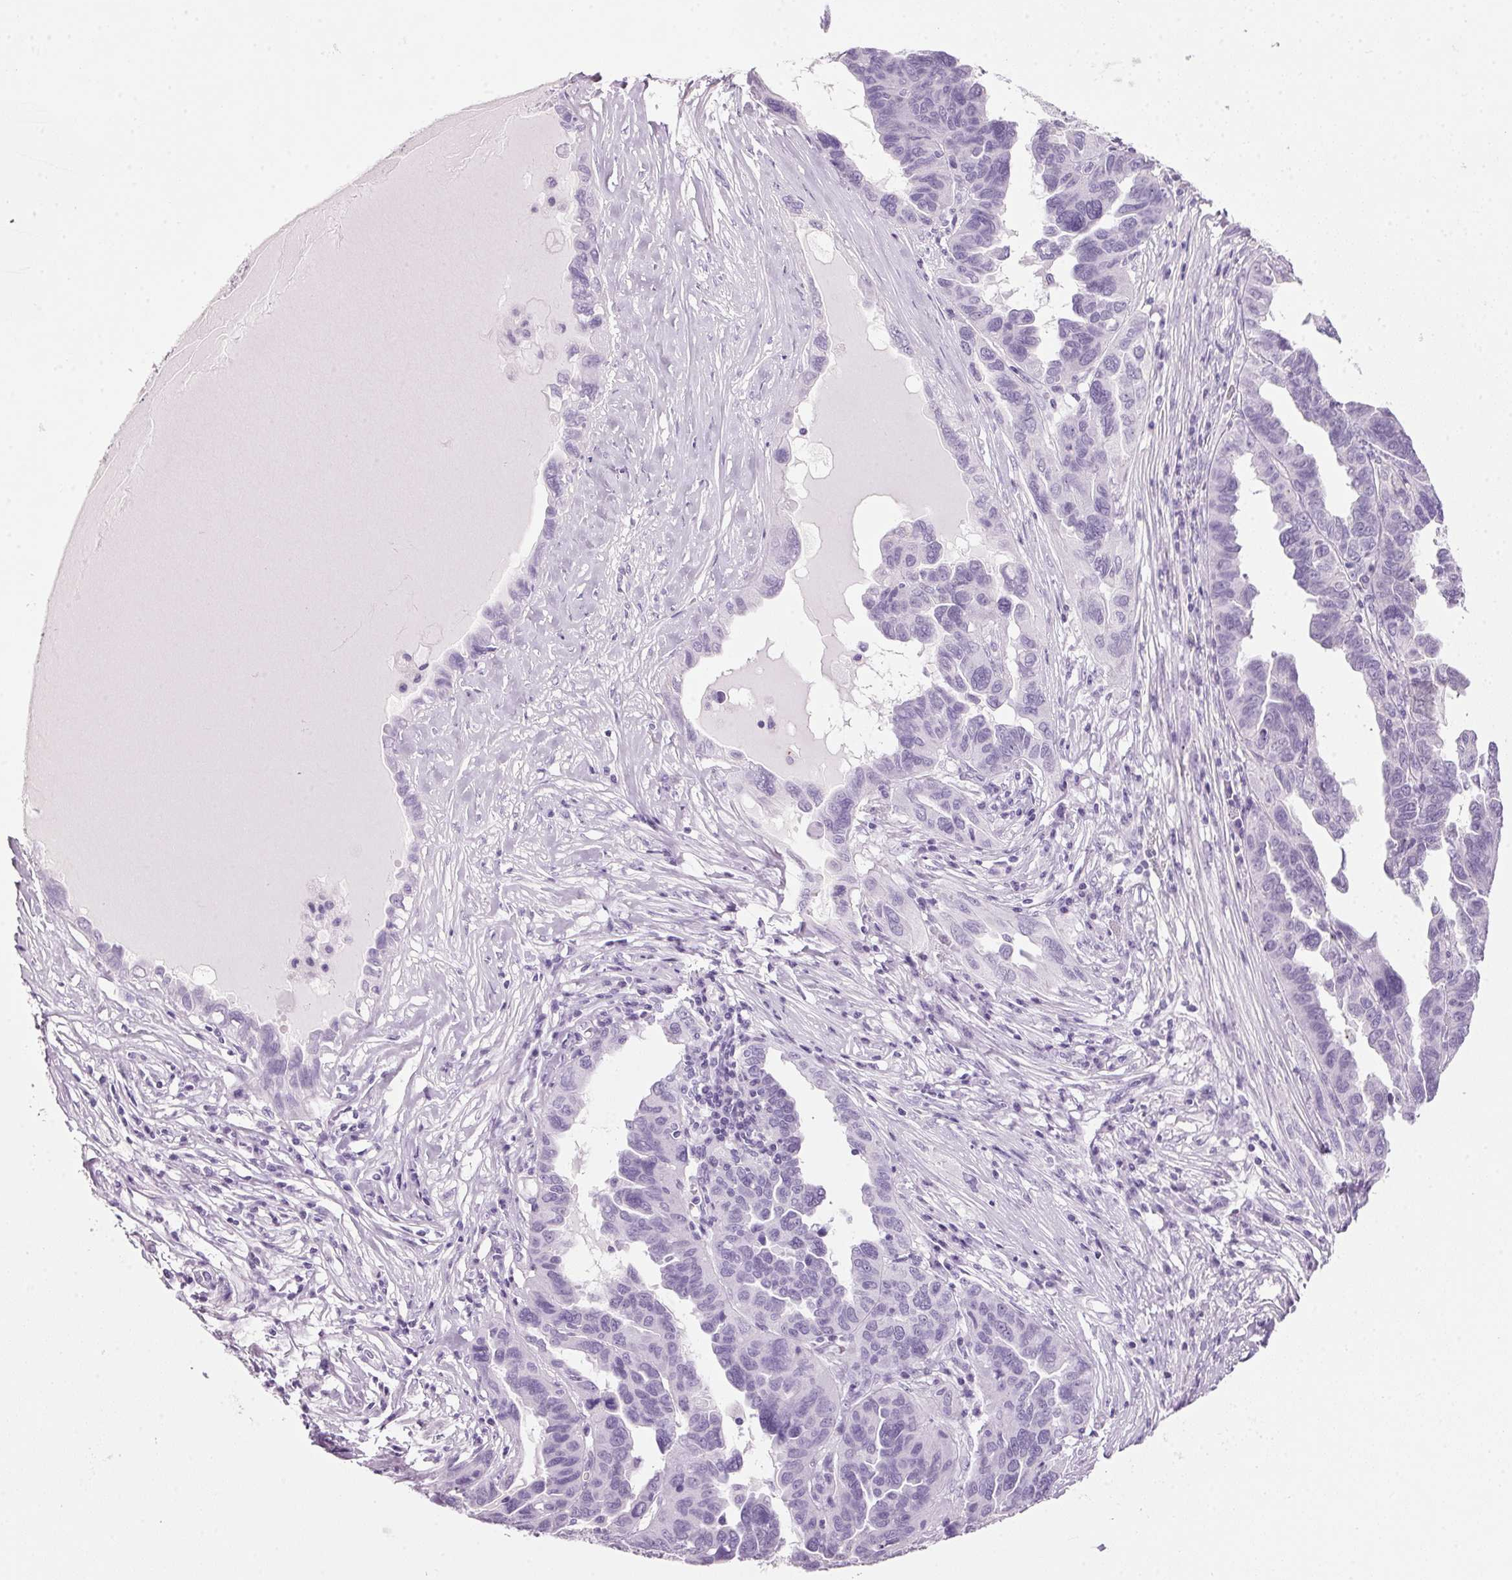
{"staining": {"intensity": "negative", "quantity": "none", "location": "none"}, "tissue": "ovarian cancer", "cell_type": "Tumor cells", "image_type": "cancer", "snomed": [{"axis": "morphology", "description": "Cystadenocarcinoma, serous, NOS"}, {"axis": "topography", "description": "Ovary"}], "caption": "High power microscopy micrograph of an immunohistochemistry (IHC) histopathology image of serous cystadenocarcinoma (ovarian), revealing no significant staining in tumor cells. (Immunohistochemistry (ihc), brightfield microscopy, high magnification).", "gene": "PPP1R1A", "patient": {"sex": "female", "age": 64}}